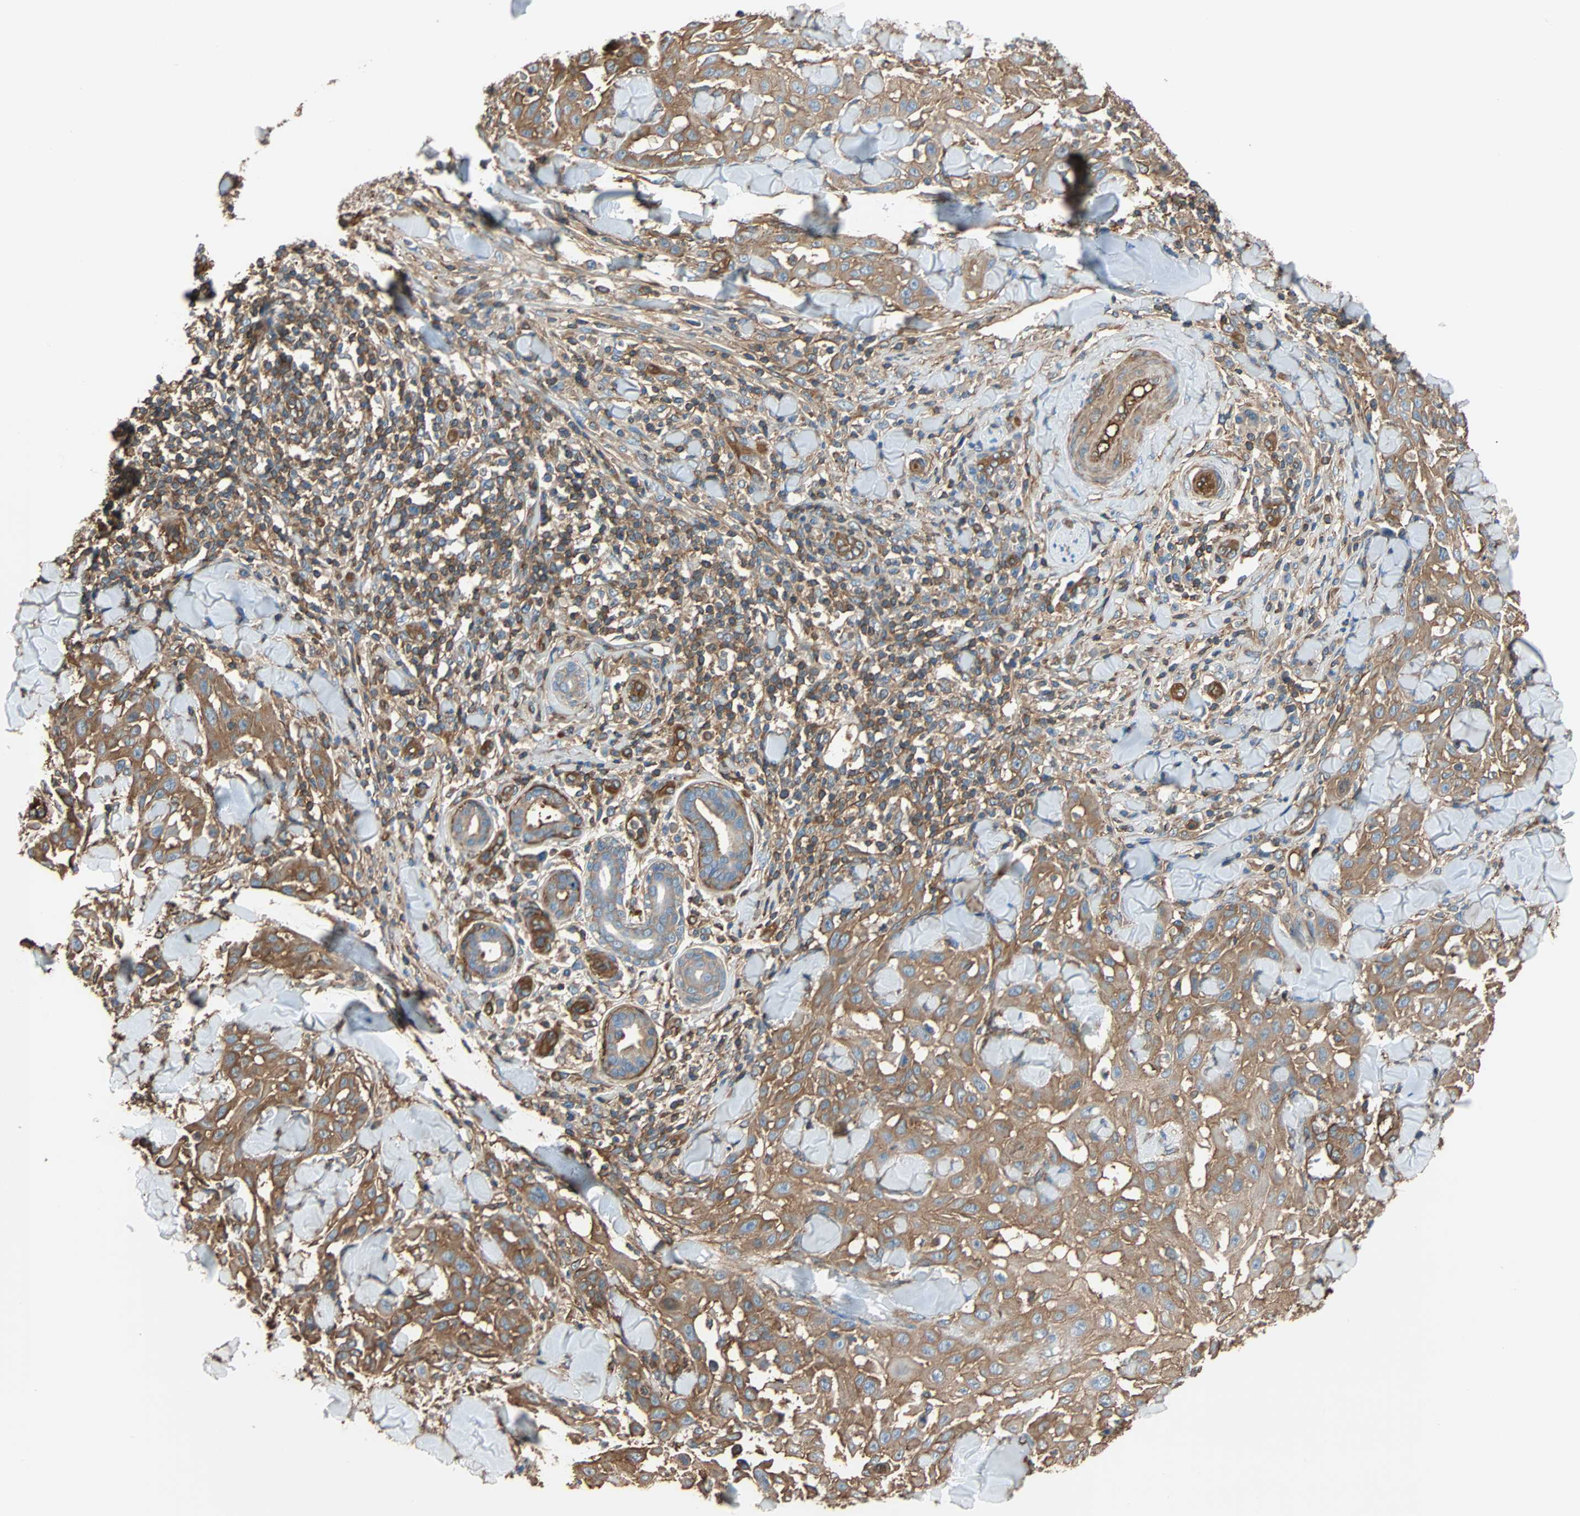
{"staining": {"intensity": "moderate", "quantity": ">75%", "location": "cytoplasmic/membranous"}, "tissue": "skin cancer", "cell_type": "Tumor cells", "image_type": "cancer", "snomed": [{"axis": "morphology", "description": "Squamous cell carcinoma, NOS"}, {"axis": "topography", "description": "Skin"}], "caption": "Squamous cell carcinoma (skin) was stained to show a protein in brown. There is medium levels of moderate cytoplasmic/membranous staining in about >75% of tumor cells.", "gene": "GALNT10", "patient": {"sex": "male", "age": 24}}